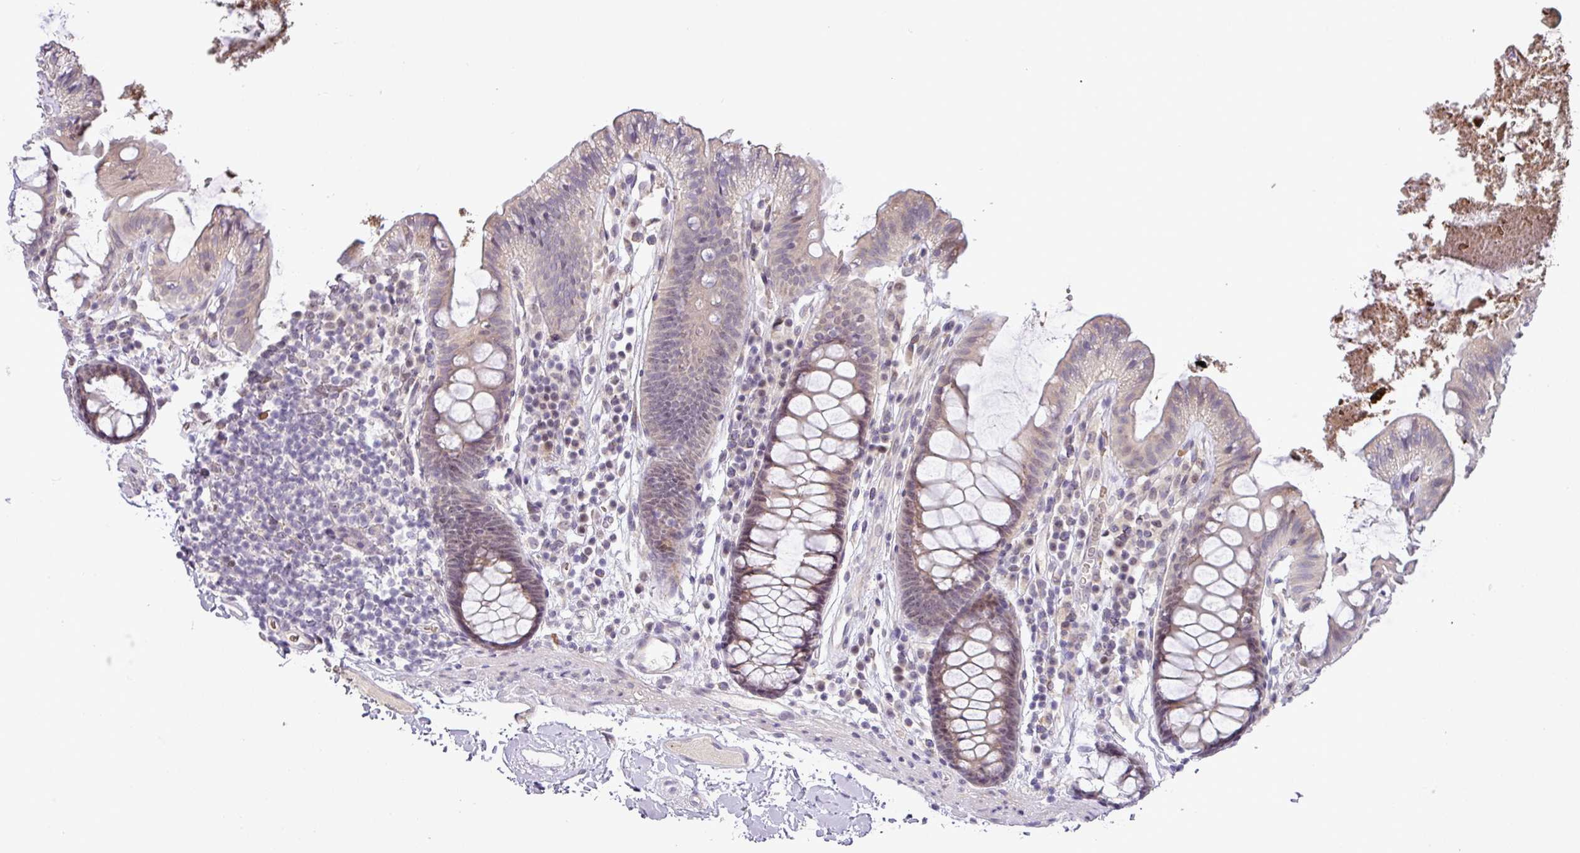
{"staining": {"intensity": "negative", "quantity": "none", "location": "none"}, "tissue": "colon", "cell_type": "Endothelial cells", "image_type": "normal", "snomed": [{"axis": "morphology", "description": "Normal tissue, NOS"}, {"axis": "topography", "description": "Colon"}], "caption": "An IHC image of unremarkable colon is shown. There is no staining in endothelial cells of colon.", "gene": "PARP2", "patient": {"sex": "male", "age": 84}}